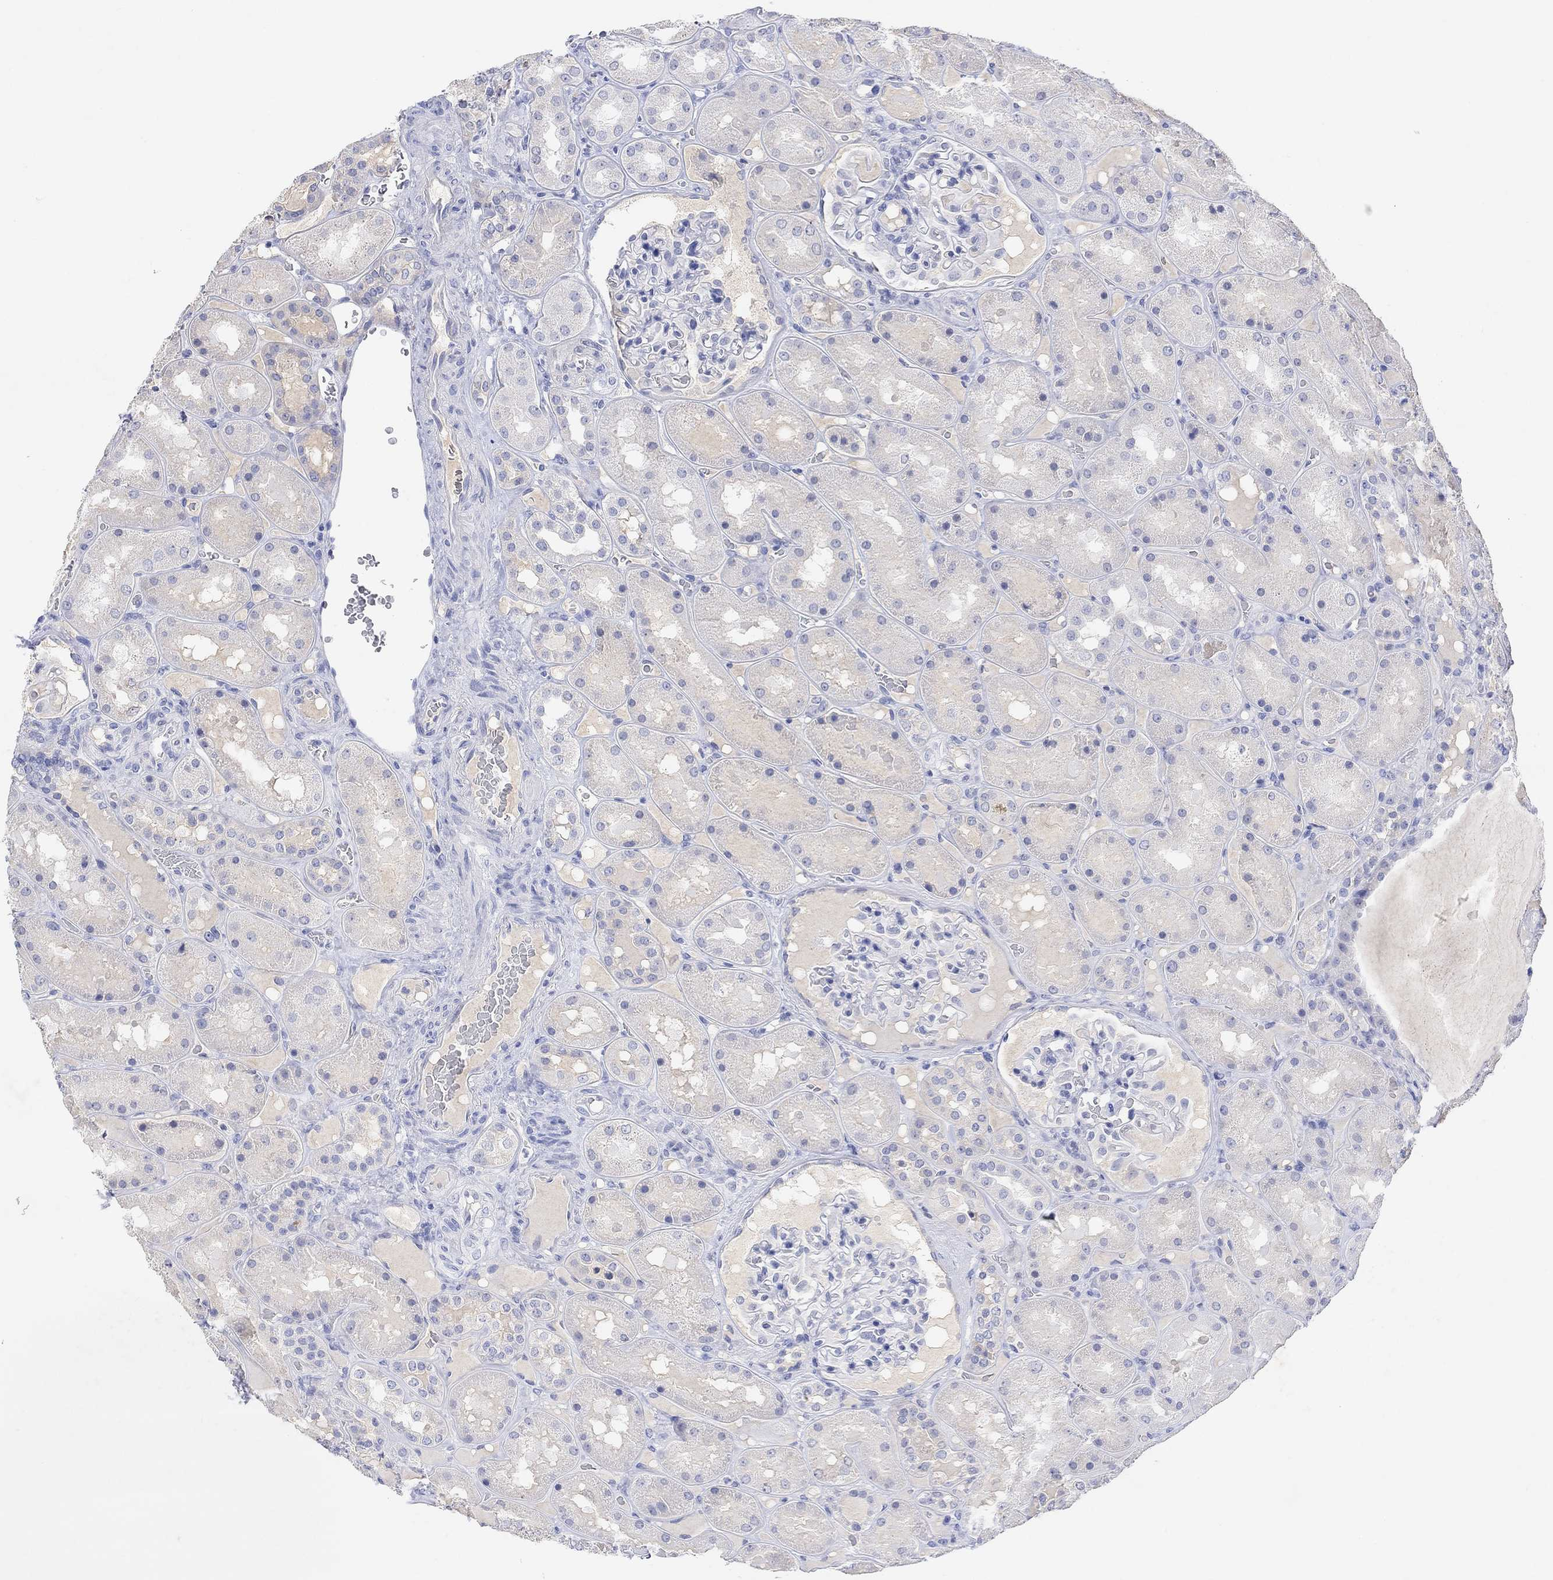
{"staining": {"intensity": "negative", "quantity": "none", "location": "none"}, "tissue": "kidney", "cell_type": "Cells in glomeruli", "image_type": "normal", "snomed": [{"axis": "morphology", "description": "Normal tissue, NOS"}, {"axis": "topography", "description": "Kidney"}], "caption": "This is an IHC image of unremarkable kidney. There is no positivity in cells in glomeruli.", "gene": "TYR", "patient": {"sex": "male", "age": 73}}